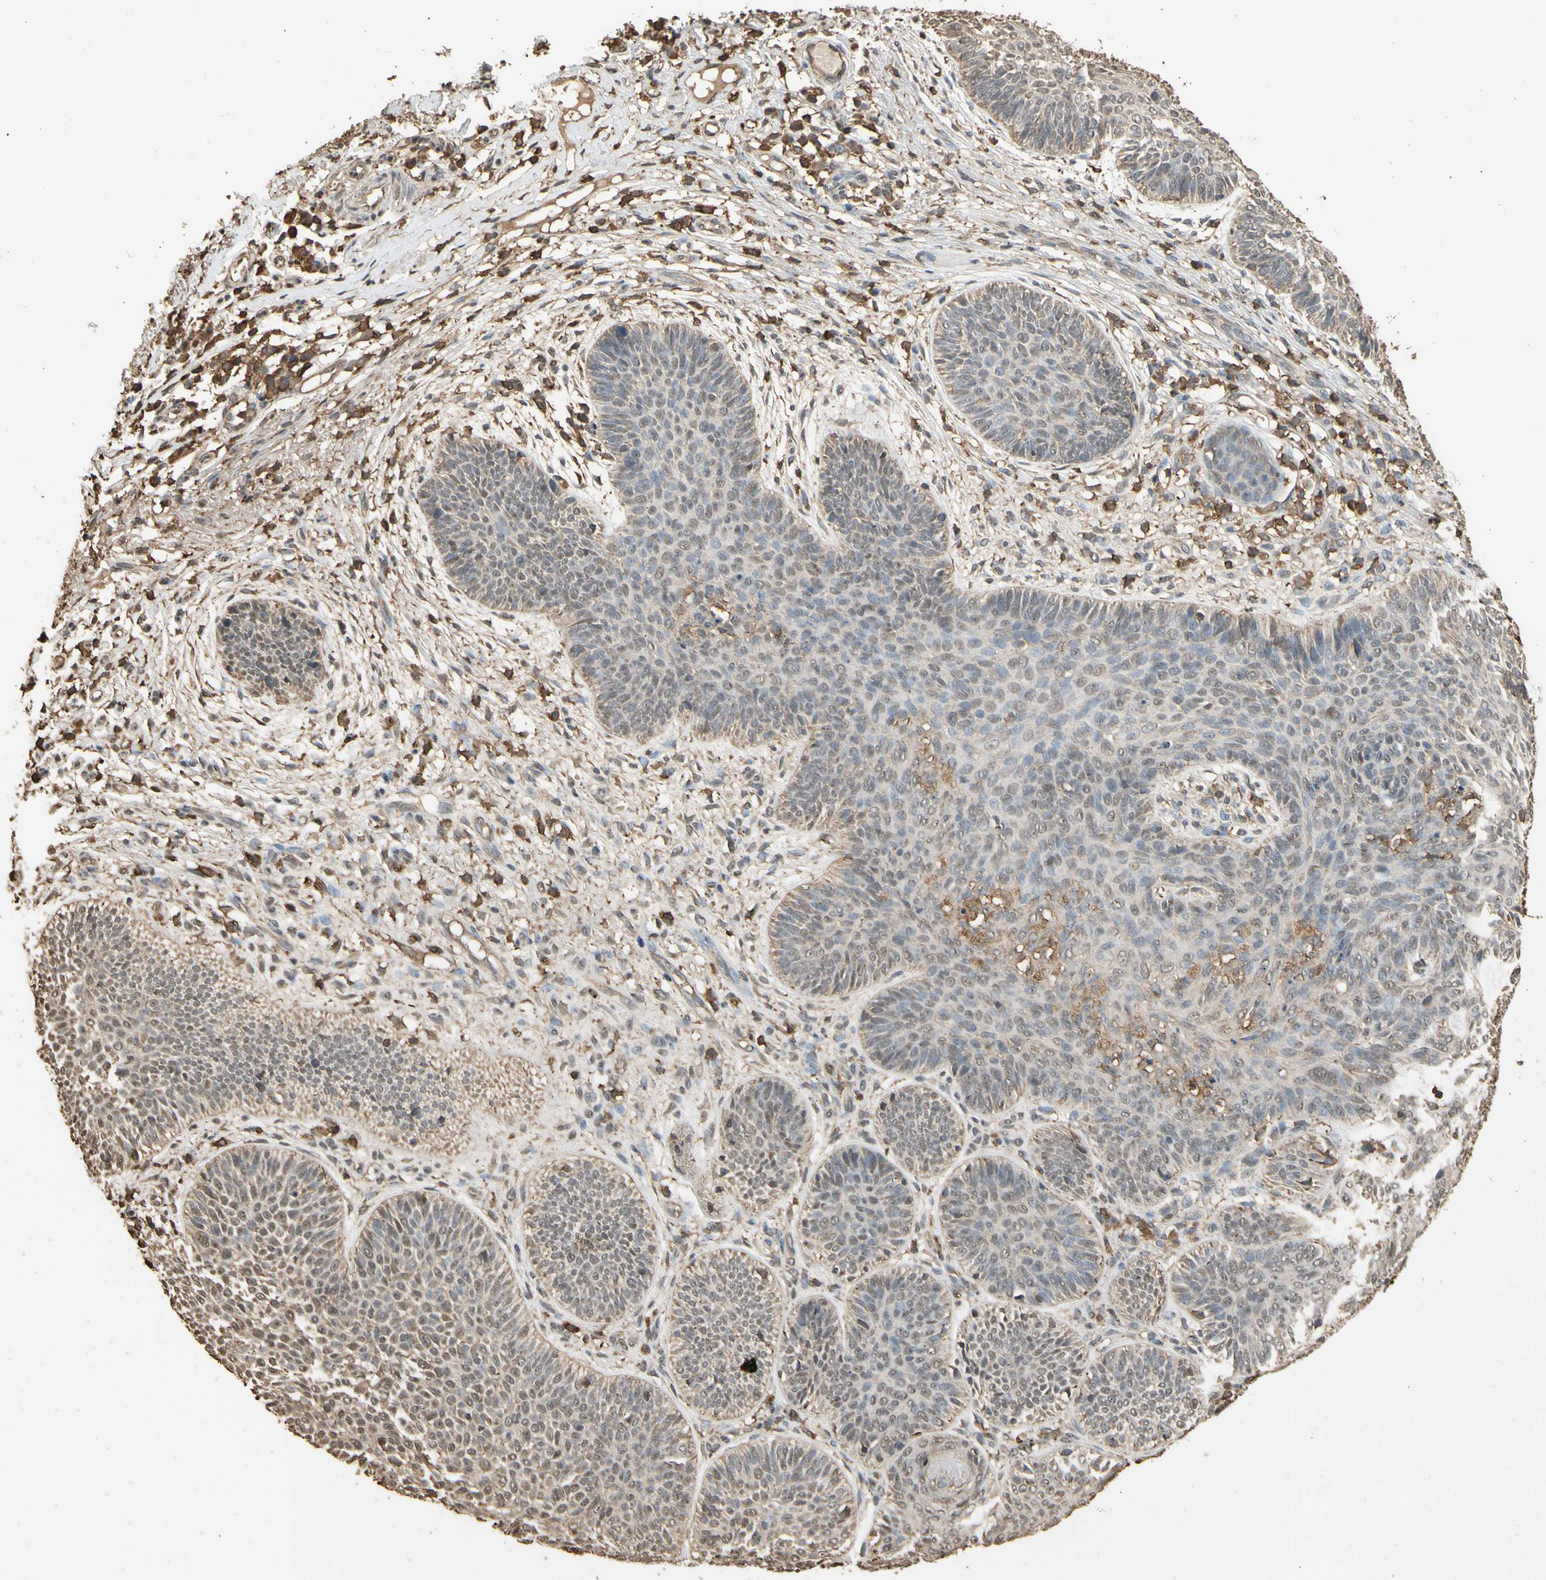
{"staining": {"intensity": "moderate", "quantity": "25%-75%", "location": "cytoplasmic/membranous,nuclear"}, "tissue": "skin cancer", "cell_type": "Tumor cells", "image_type": "cancer", "snomed": [{"axis": "morphology", "description": "Normal tissue, NOS"}, {"axis": "morphology", "description": "Basal cell carcinoma"}, {"axis": "topography", "description": "Skin"}], "caption": "Immunohistochemical staining of skin cancer shows medium levels of moderate cytoplasmic/membranous and nuclear protein staining in approximately 25%-75% of tumor cells. (IHC, brightfield microscopy, high magnification).", "gene": "TNFSF13B", "patient": {"sex": "male", "age": 52}}